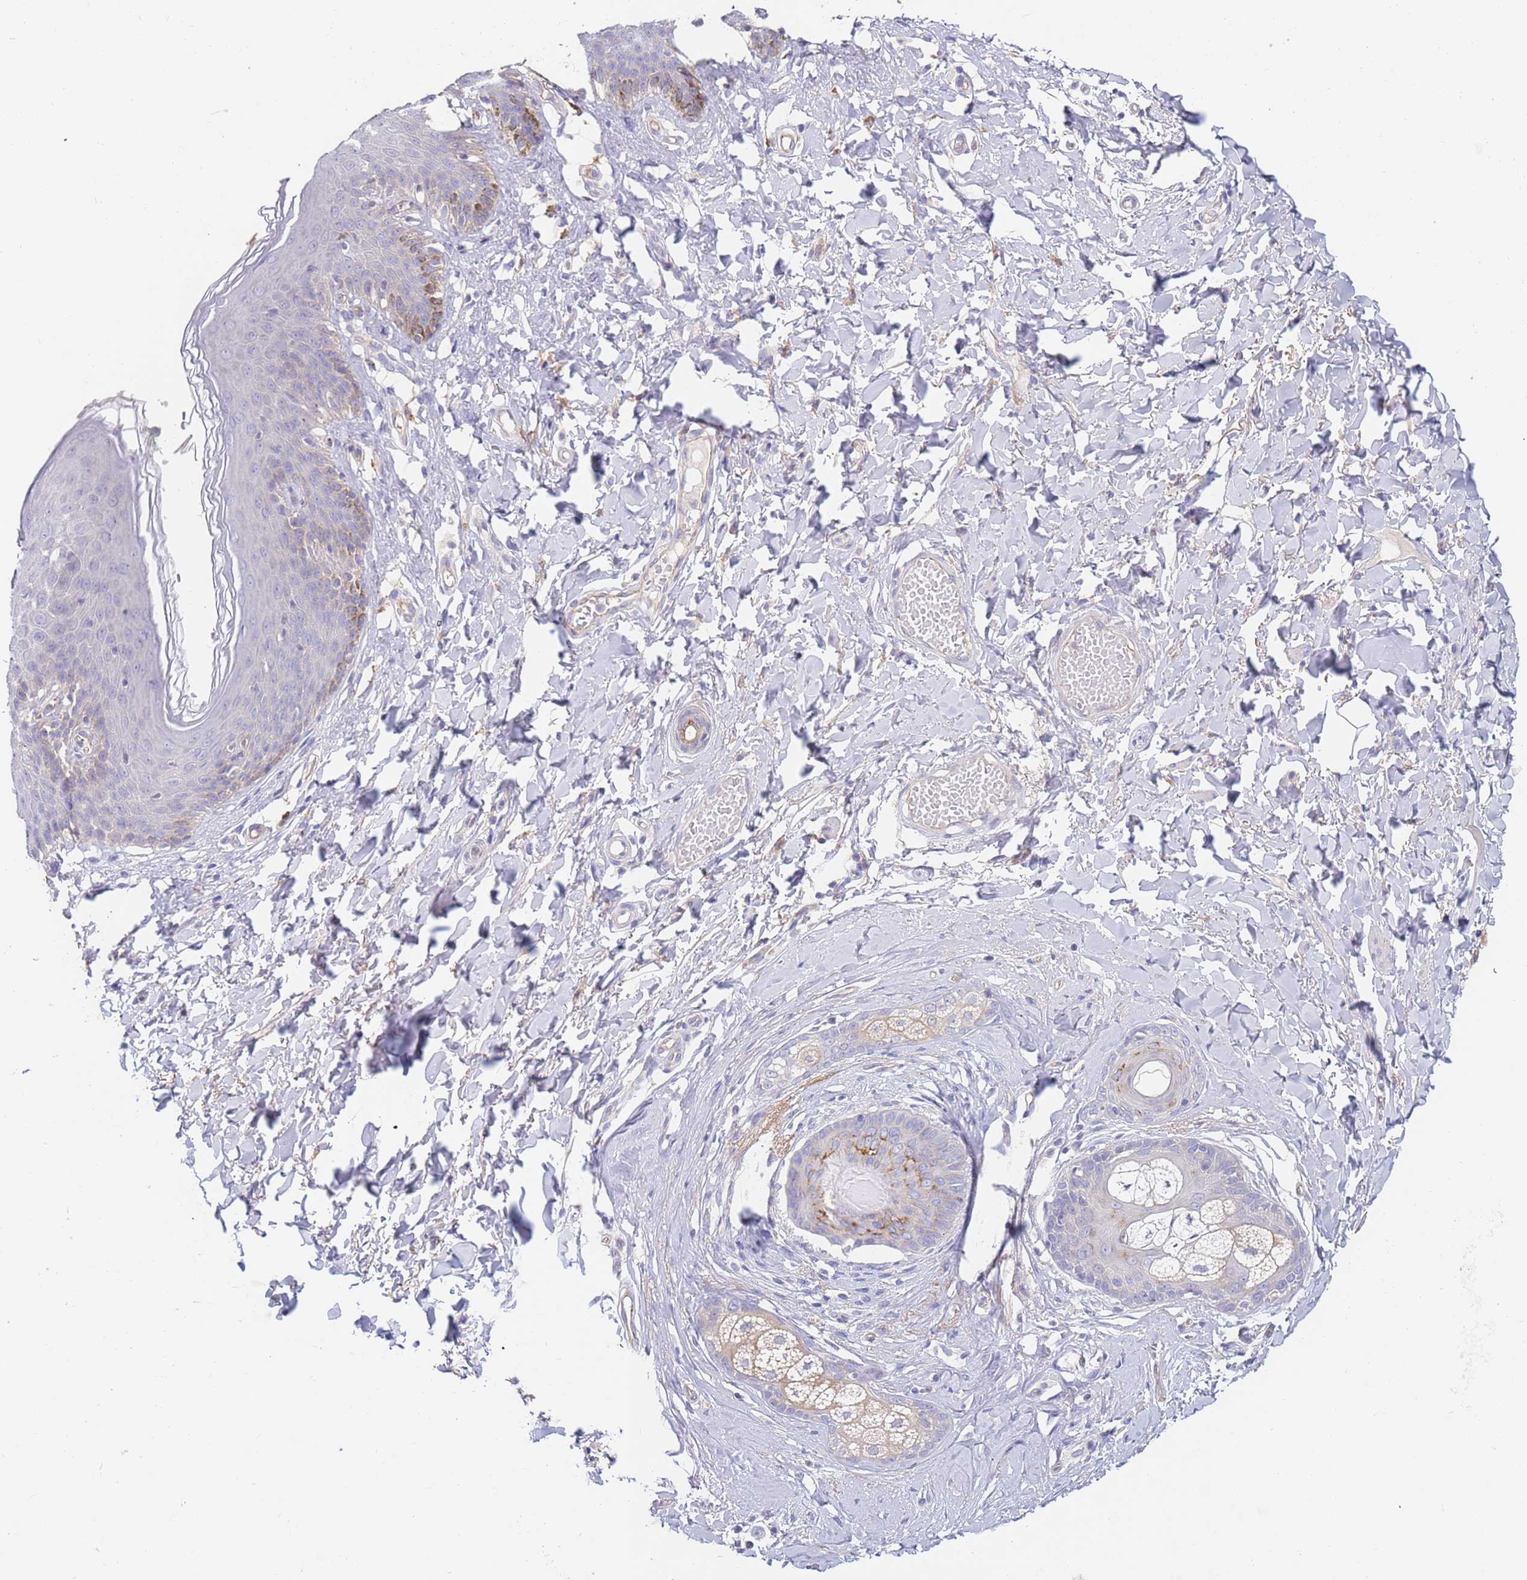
{"staining": {"intensity": "negative", "quantity": "none", "location": "none"}, "tissue": "skin", "cell_type": "Epidermal cells", "image_type": "normal", "snomed": [{"axis": "morphology", "description": "Normal tissue, NOS"}, {"axis": "topography", "description": "Vulva"}], "caption": "The immunohistochemistry (IHC) image has no significant expression in epidermal cells of skin. Brightfield microscopy of IHC stained with DAB (brown) and hematoxylin (blue), captured at high magnification.", "gene": "BORCS5", "patient": {"sex": "female", "age": 66}}